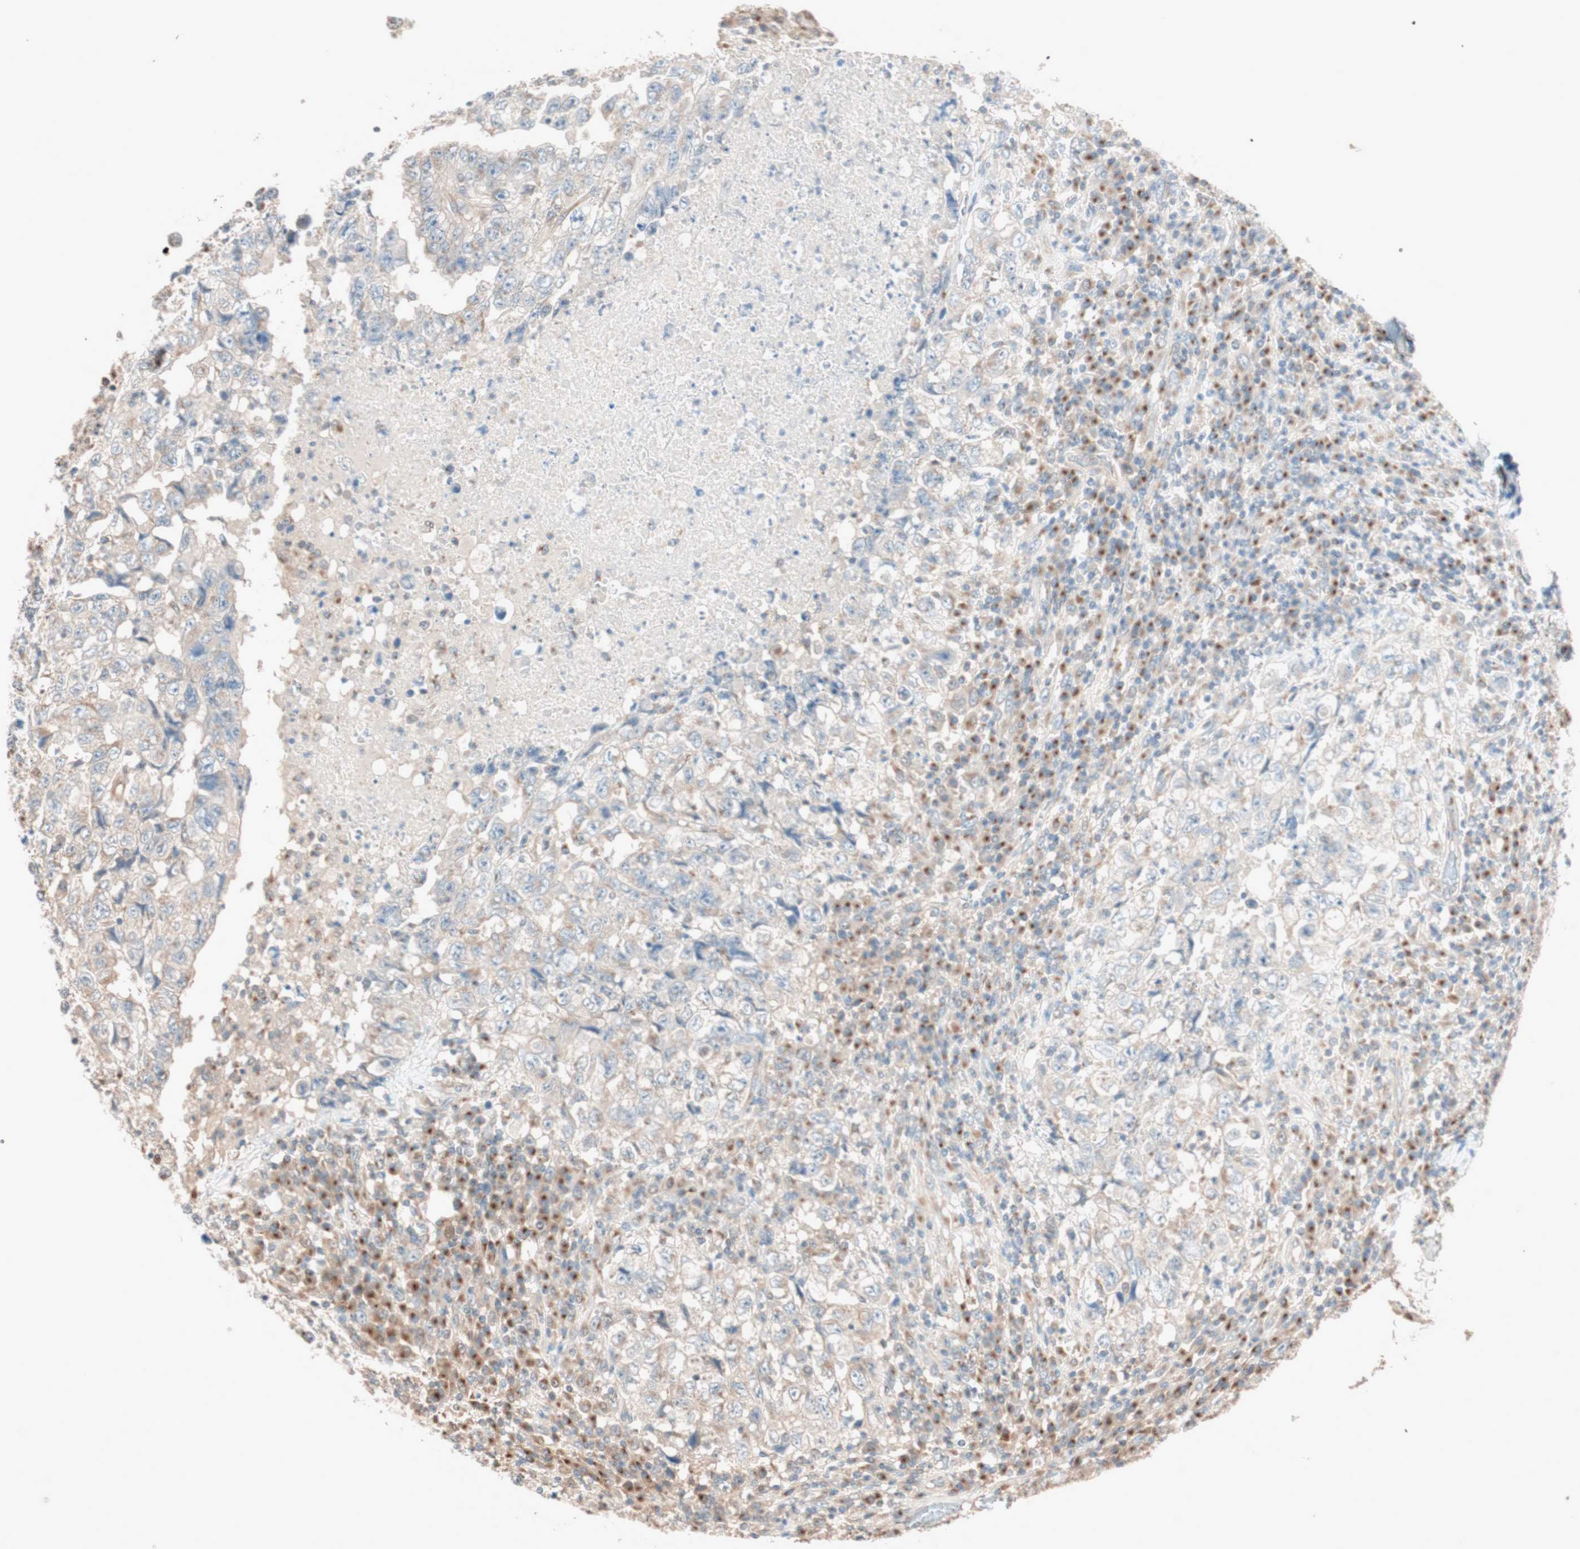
{"staining": {"intensity": "strong", "quantity": "25%-75%", "location": "cytoplasmic/membranous"}, "tissue": "testis cancer", "cell_type": "Tumor cells", "image_type": "cancer", "snomed": [{"axis": "morphology", "description": "Necrosis, NOS"}, {"axis": "morphology", "description": "Carcinoma, Embryonal, NOS"}, {"axis": "topography", "description": "Testis"}], "caption": "This is a micrograph of immunohistochemistry staining of embryonal carcinoma (testis), which shows strong expression in the cytoplasmic/membranous of tumor cells.", "gene": "SEC16A", "patient": {"sex": "male", "age": 19}}